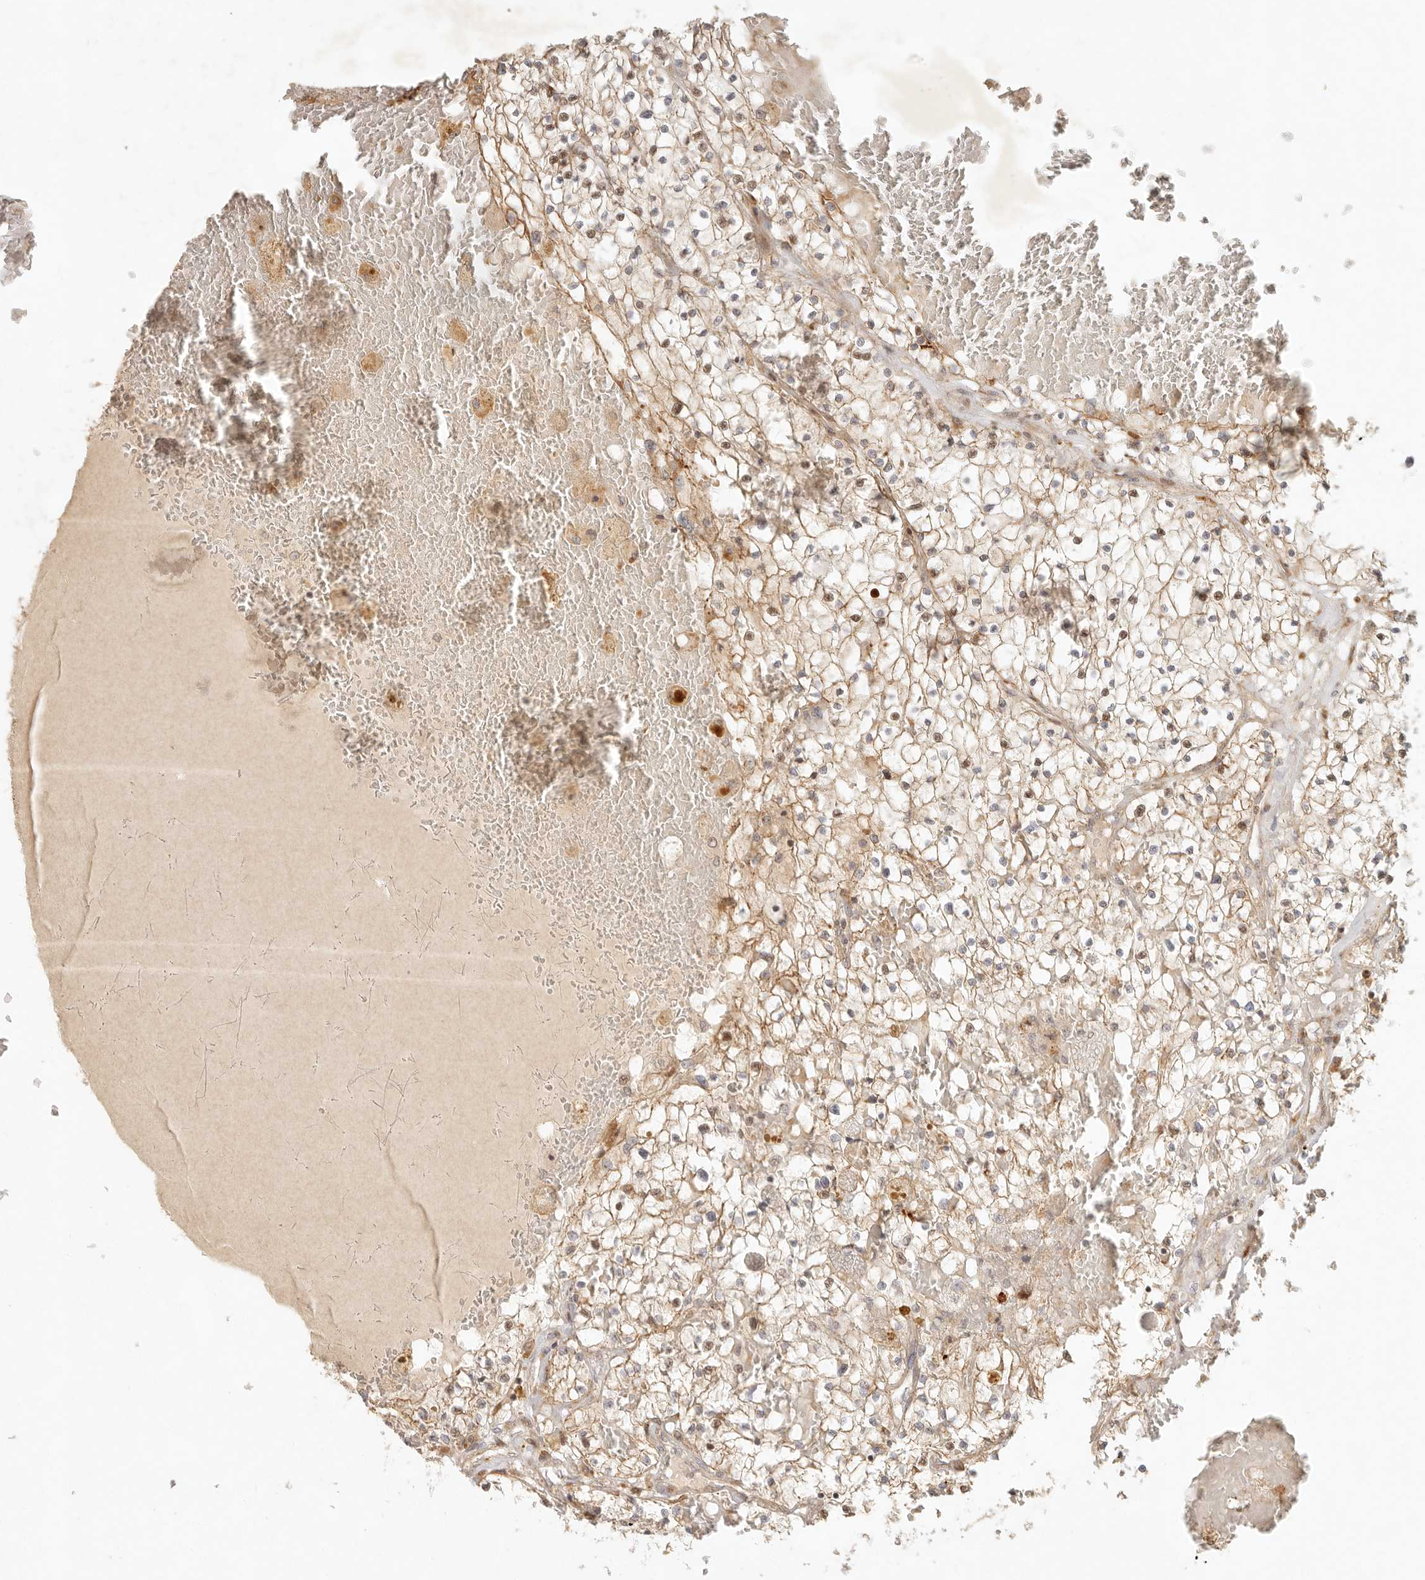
{"staining": {"intensity": "moderate", "quantity": "25%-75%", "location": "cytoplasmic/membranous,nuclear"}, "tissue": "renal cancer", "cell_type": "Tumor cells", "image_type": "cancer", "snomed": [{"axis": "morphology", "description": "Normal tissue, NOS"}, {"axis": "morphology", "description": "Adenocarcinoma, NOS"}, {"axis": "topography", "description": "Kidney"}], "caption": "The immunohistochemical stain shows moderate cytoplasmic/membranous and nuclear expression in tumor cells of adenocarcinoma (renal) tissue.", "gene": "KLHL38", "patient": {"sex": "male", "age": 68}}